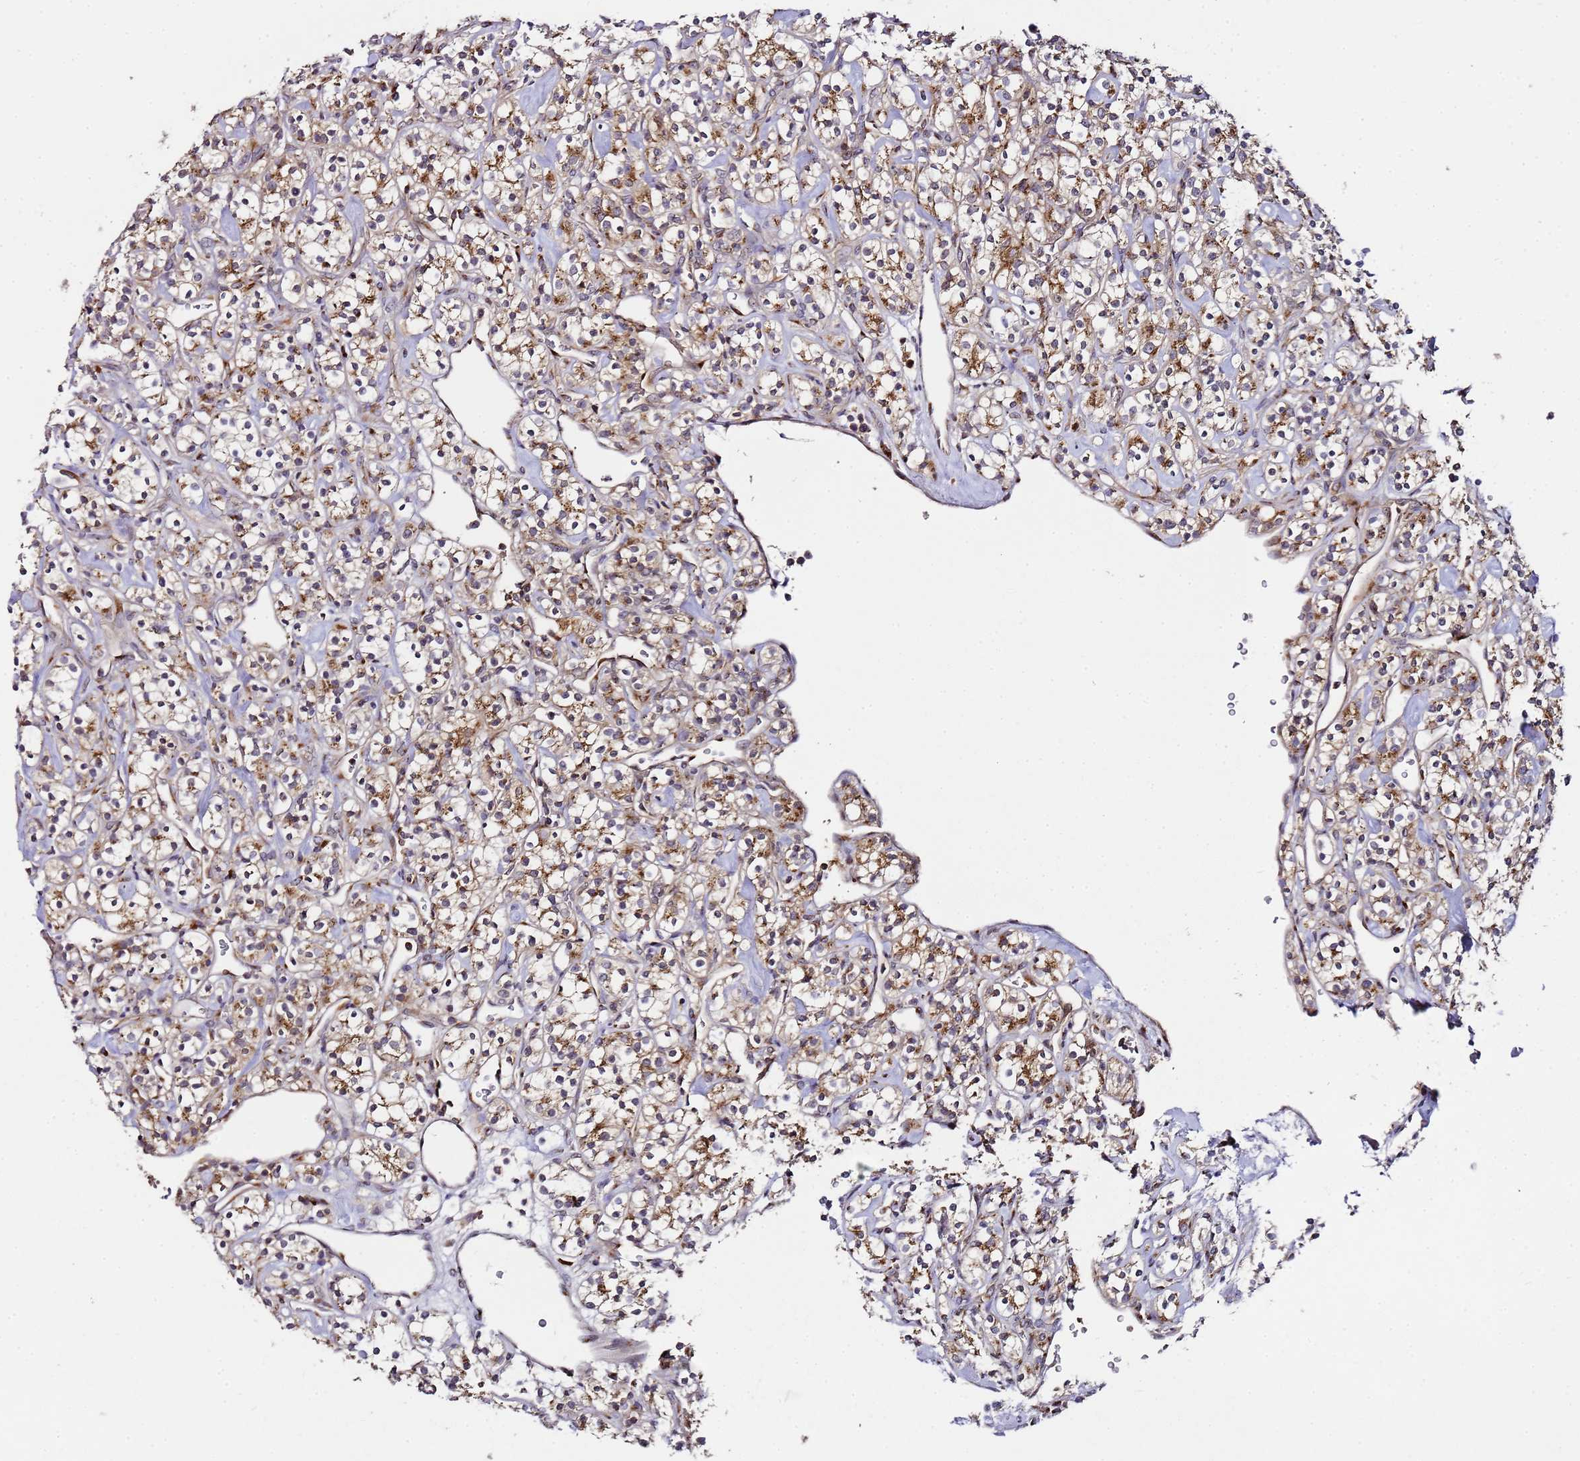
{"staining": {"intensity": "moderate", "quantity": ">75%", "location": "cytoplasmic/membranous"}, "tissue": "renal cancer", "cell_type": "Tumor cells", "image_type": "cancer", "snomed": [{"axis": "morphology", "description": "Adenocarcinoma, NOS"}, {"axis": "topography", "description": "Kidney"}], "caption": "A high-resolution image shows immunohistochemistry staining of renal cancer, which demonstrates moderate cytoplasmic/membranous staining in approximately >75% of tumor cells. The staining was performed using DAB (3,3'-diaminobenzidine), with brown indicating positive protein expression. Nuclei are stained blue with hematoxylin.", "gene": "MRPL49", "patient": {"sex": "male", "age": 77}}